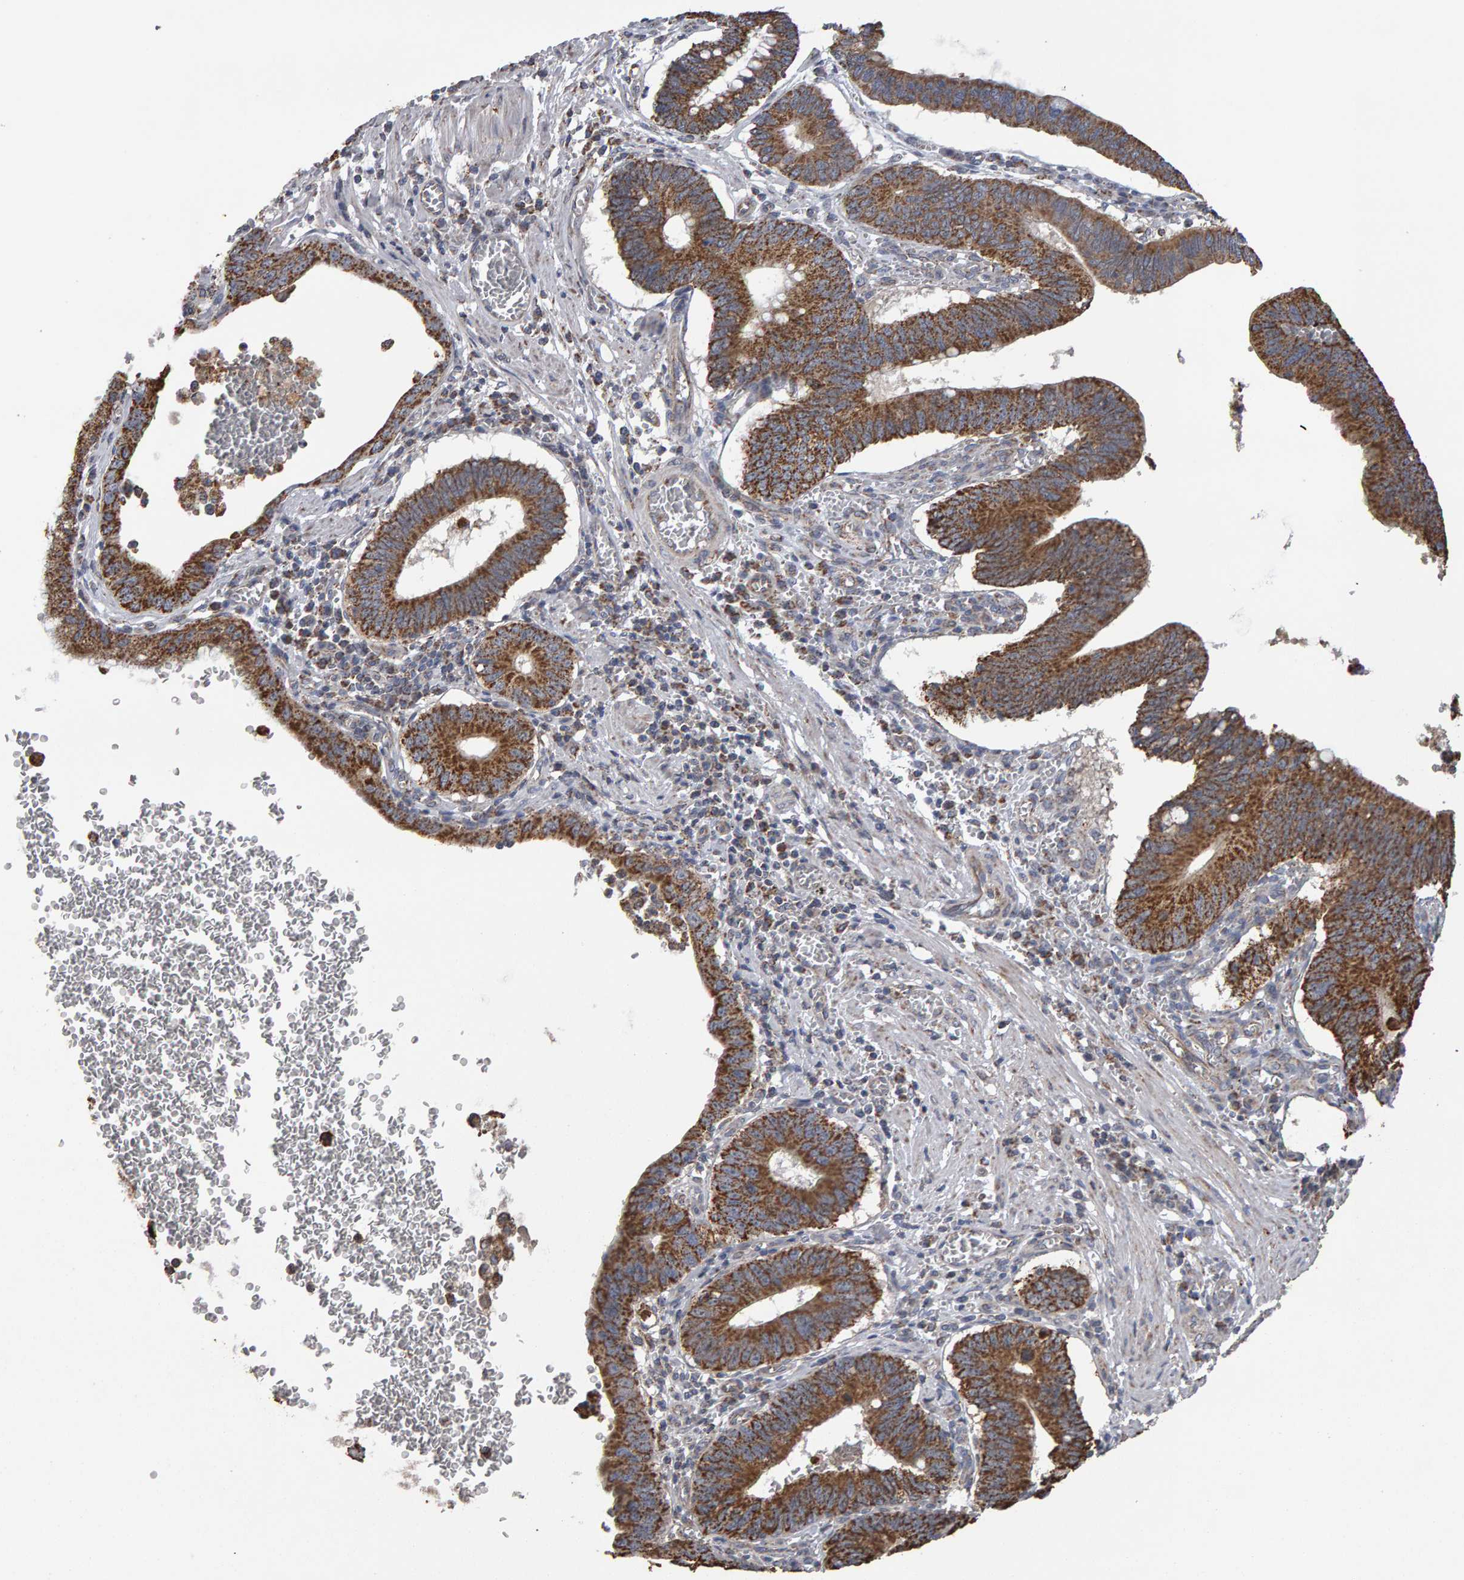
{"staining": {"intensity": "moderate", "quantity": ">75%", "location": "cytoplasmic/membranous"}, "tissue": "stomach cancer", "cell_type": "Tumor cells", "image_type": "cancer", "snomed": [{"axis": "morphology", "description": "Adenocarcinoma, NOS"}, {"axis": "topography", "description": "Stomach"}, {"axis": "topography", "description": "Gastric cardia"}], "caption": "Stomach cancer (adenocarcinoma) stained with DAB (3,3'-diaminobenzidine) immunohistochemistry shows medium levels of moderate cytoplasmic/membranous staining in about >75% of tumor cells. The staining is performed using DAB brown chromogen to label protein expression. The nuclei are counter-stained blue using hematoxylin.", "gene": "TOM1L1", "patient": {"sex": "male", "age": 59}}